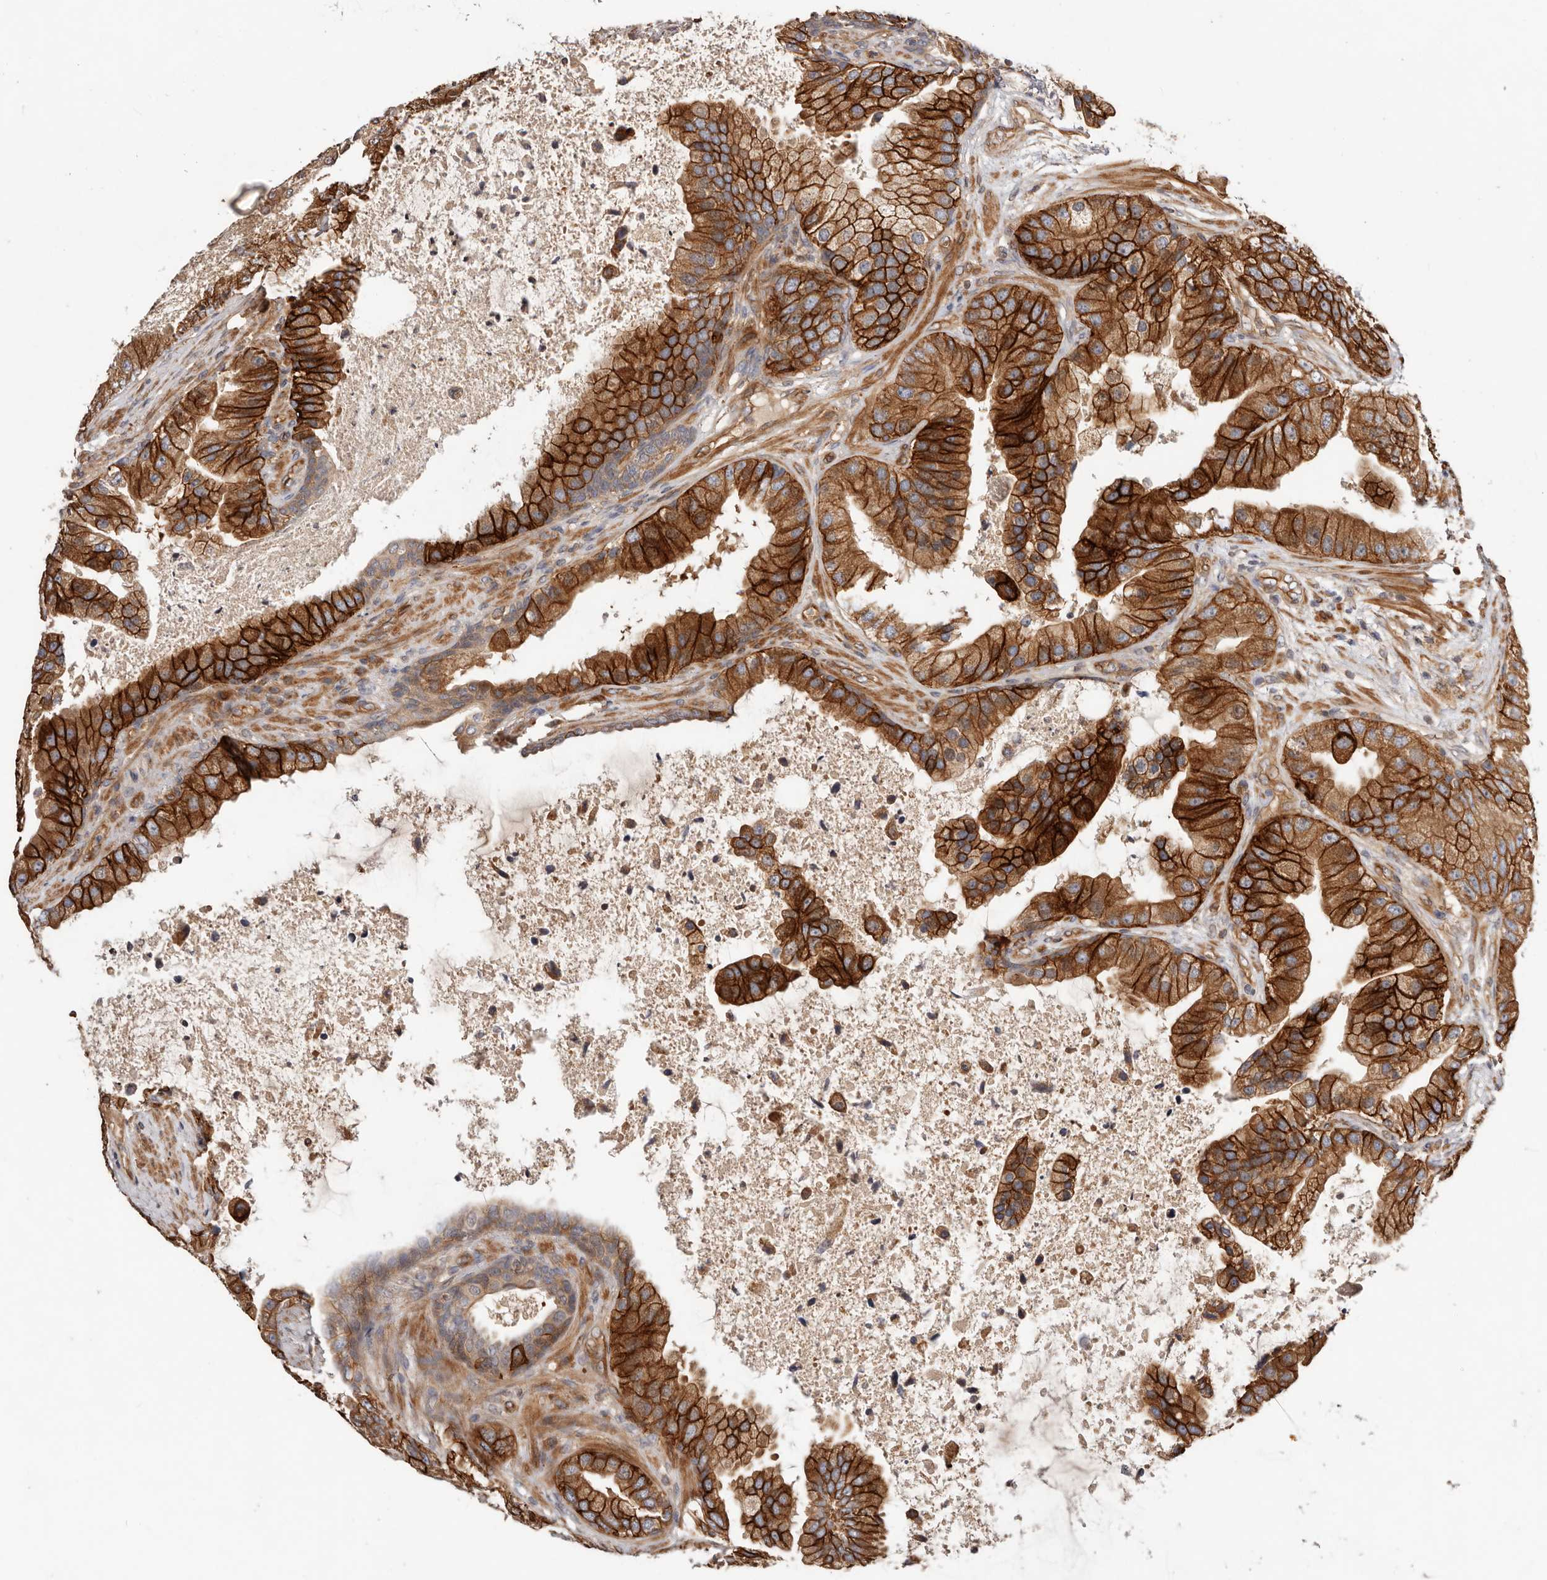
{"staining": {"intensity": "strong", "quantity": ">75%", "location": "cytoplasmic/membranous"}, "tissue": "prostate cancer", "cell_type": "Tumor cells", "image_type": "cancer", "snomed": [{"axis": "morphology", "description": "Adenocarcinoma, High grade"}, {"axis": "topography", "description": "Prostate"}], "caption": "Immunohistochemical staining of human prostate cancer shows high levels of strong cytoplasmic/membranous staining in approximately >75% of tumor cells.", "gene": "MACF1", "patient": {"sex": "male", "age": 70}}